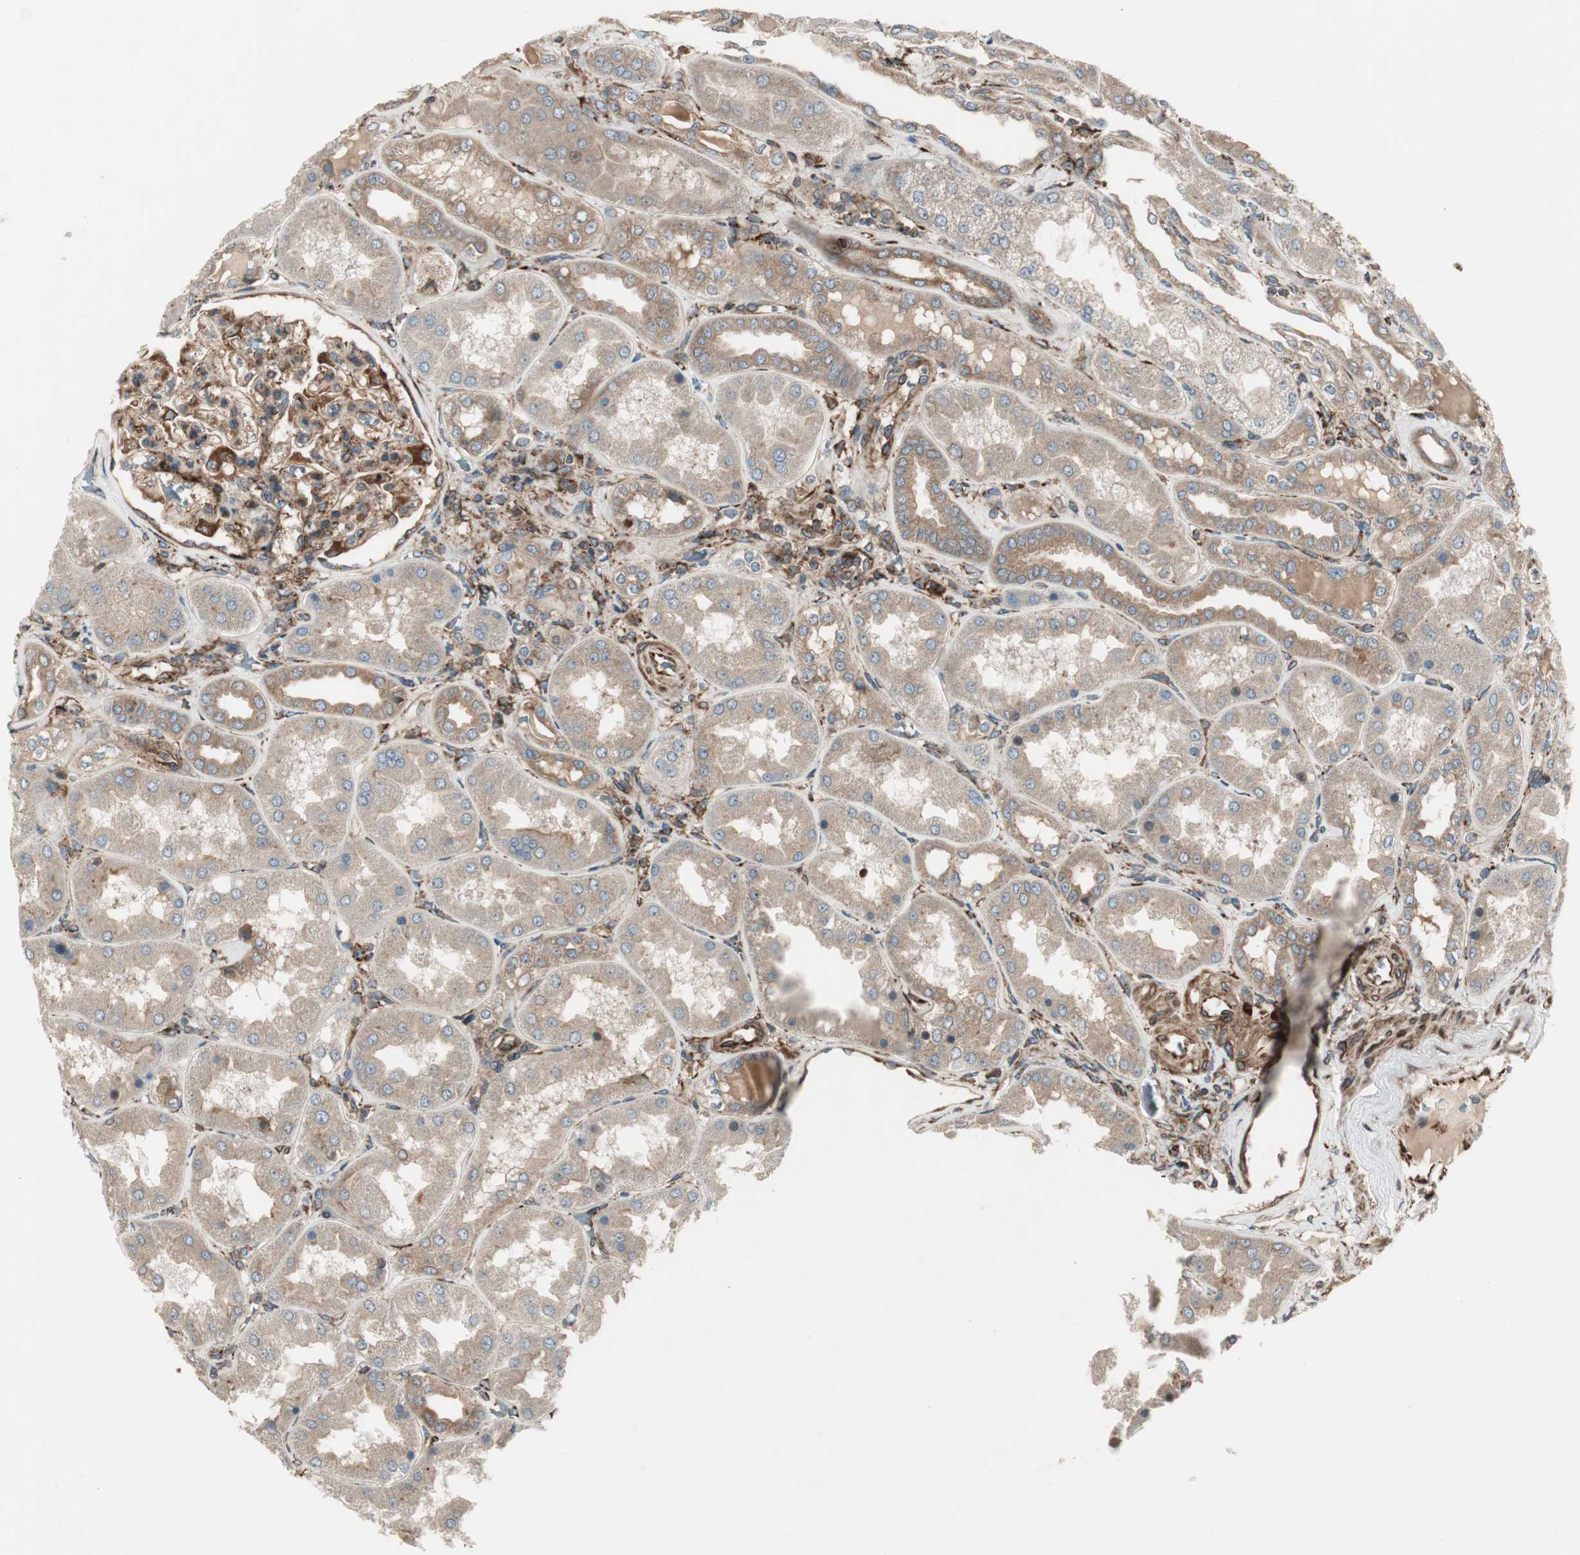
{"staining": {"intensity": "moderate", "quantity": ">75%", "location": "cytoplasmic/membranous"}, "tissue": "kidney", "cell_type": "Cells in glomeruli", "image_type": "normal", "snomed": [{"axis": "morphology", "description": "Normal tissue, NOS"}, {"axis": "topography", "description": "Kidney"}], "caption": "Immunohistochemistry (IHC) histopathology image of normal kidney: human kidney stained using immunohistochemistry shows medium levels of moderate protein expression localized specifically in the cytoplasmic/membranous of cells in glomeruli, appearing as a cytoplasmic/membranous brown color.", "gene": "PRKG1", "patient": {"sex": "female", "age": 56}}